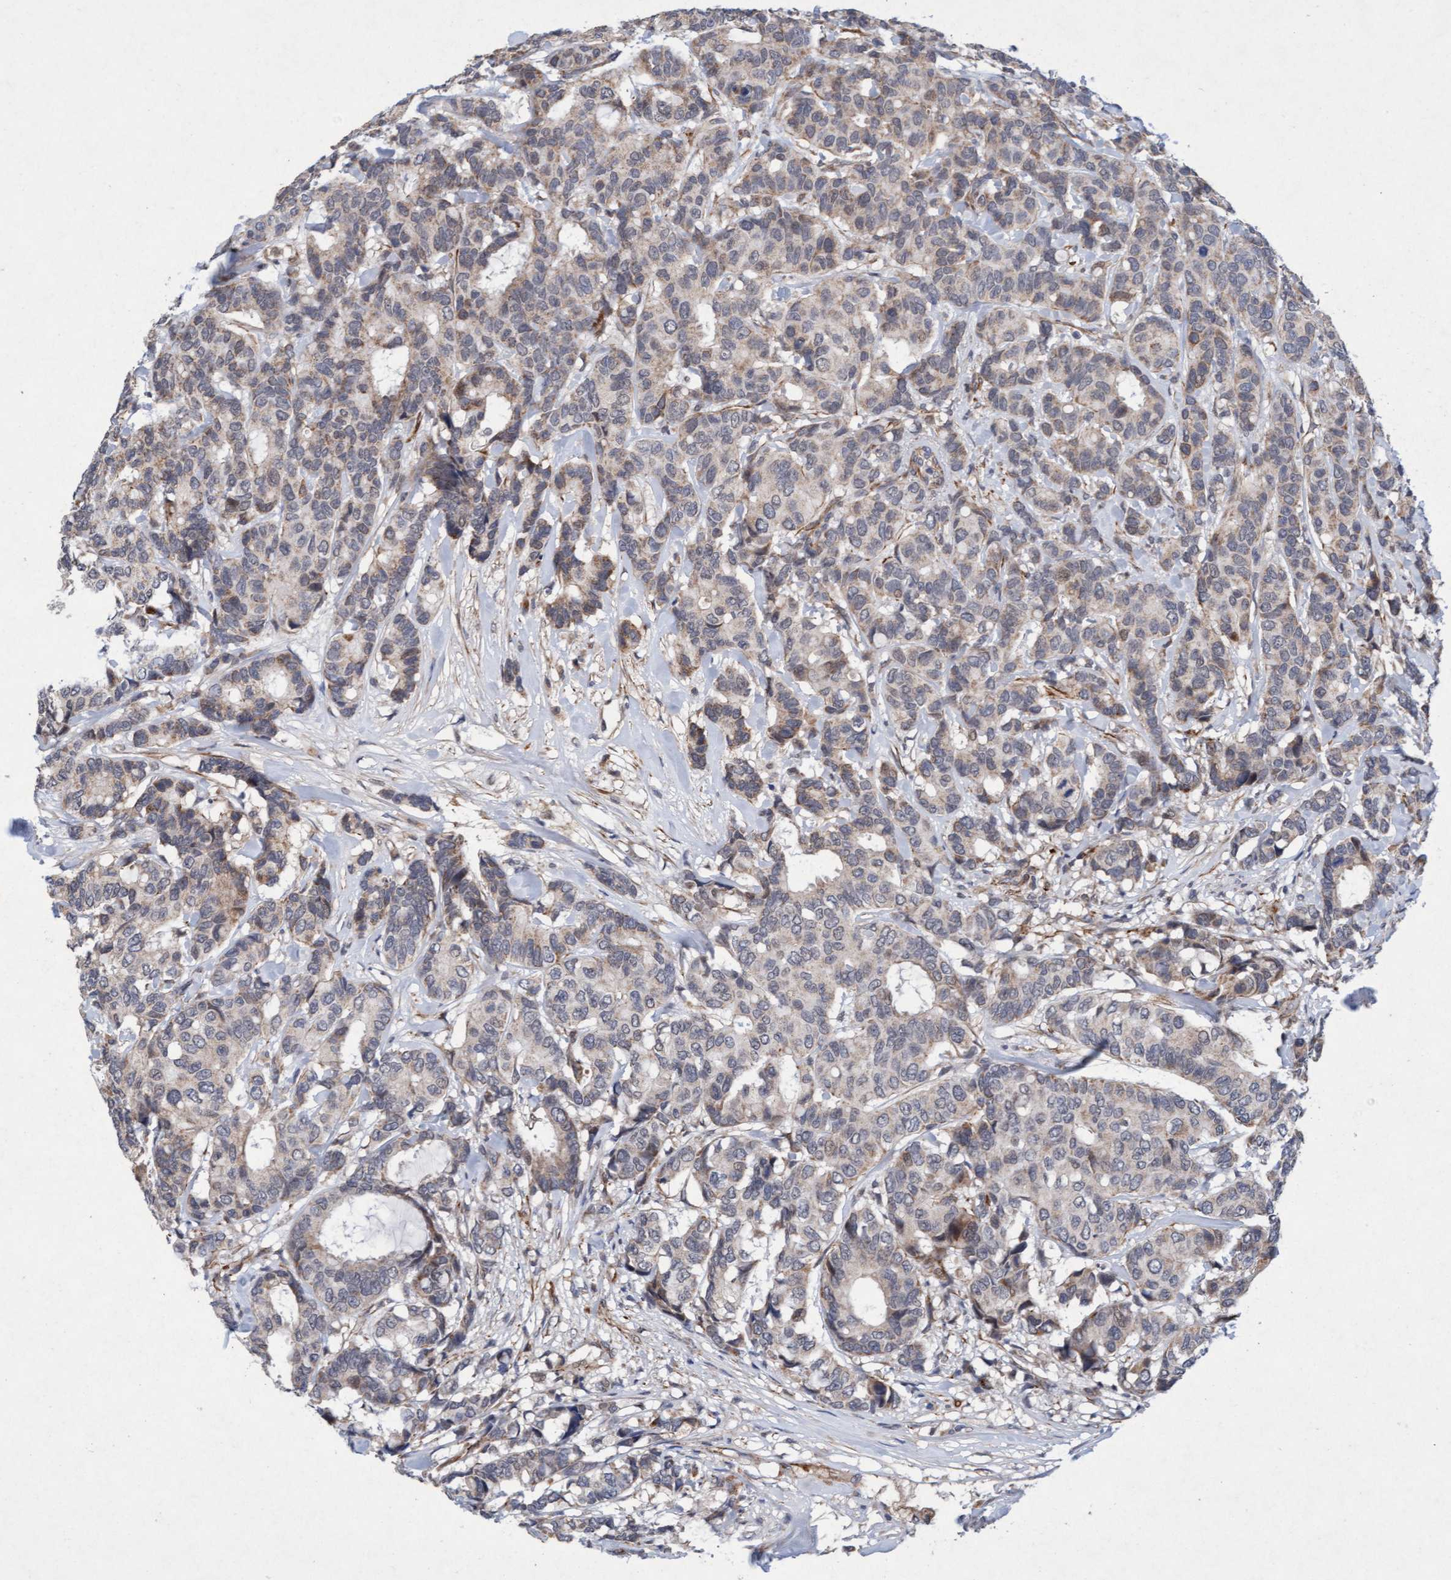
{"staining": {"intensity": "weak", "quantity": "25%-75%", "location": "cytoplasmic/membranous"}, "tissue": "breast cancer", "cell_type": "Tumor cells", "image_type": "cancer", "snomed": [{"axis": "morphology", "description": "Duct carcinoma"}, {"axis": "topography", "description": "Breast"}], "caption": "Protein analysis of breast cancer (intraductal carcinoma) tissue shows weak cytoplasmic/membranous positivity in about 25%-75% of tumor cells.", "gene": "TMEM70", "patient": {"sex": "female", "age": 87}}